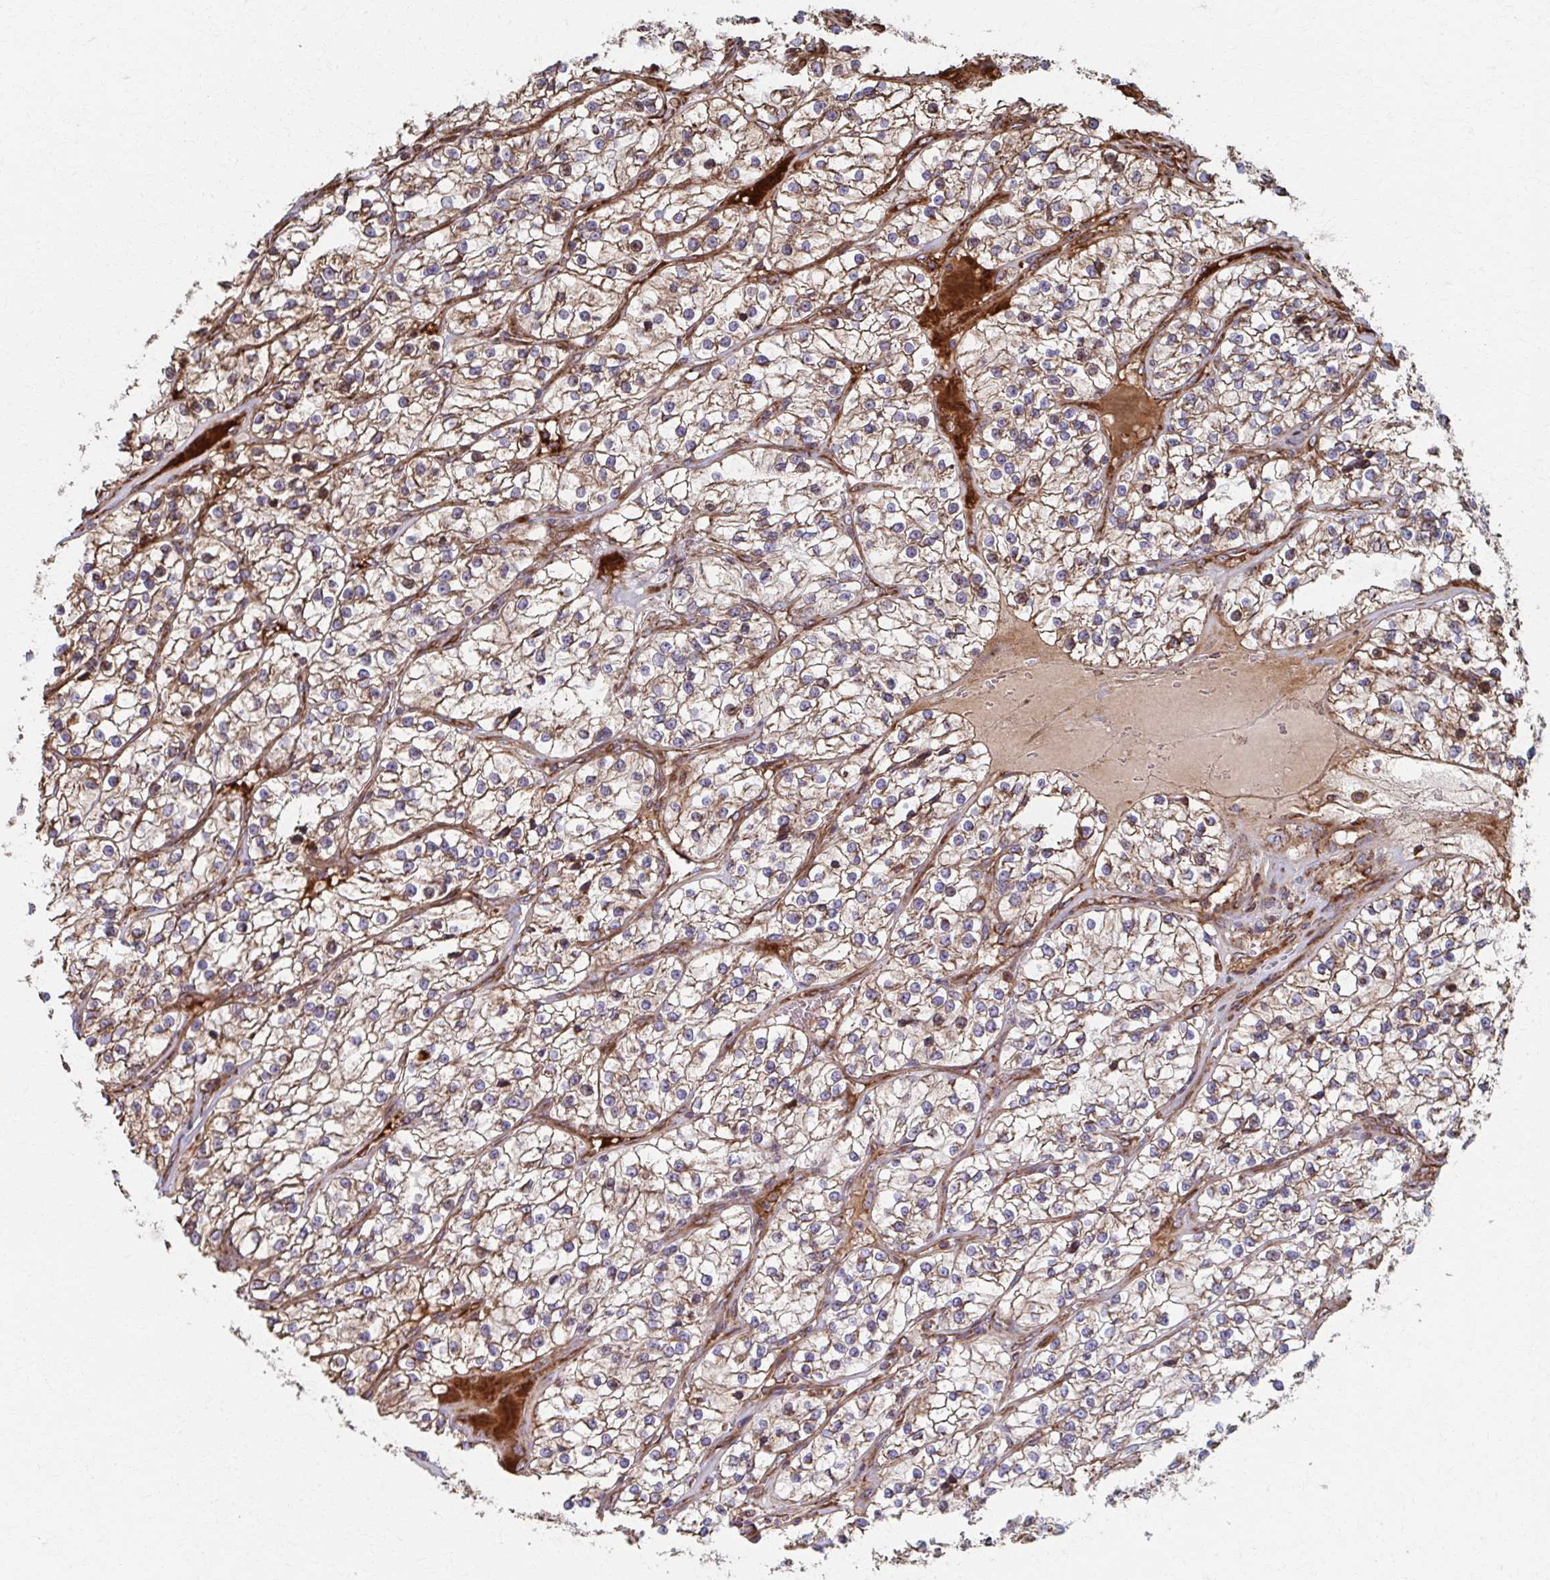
{"staining": {"intensity": "moderate", "quantity": ">75%", "location": "cytoplasmic/membranous"}, "tissue": "renal cancer", "cell_type": "Tumor cells", "image_type": "cancer", "snomed": [{"axis": "morphology", "description": "Adenocarcinoma, NOS"}, {"axis": "topography", "description": "Kidney"}], "caption": "Approximately >75% of tumor cells in human renal adenocarcinoma demonstrate moderate cytoplasmic/membranous protein expression as visualized by brown immunohistochemical staining.", "gene": "SAT1", "patient": {"sex": "female", "age": 57}}